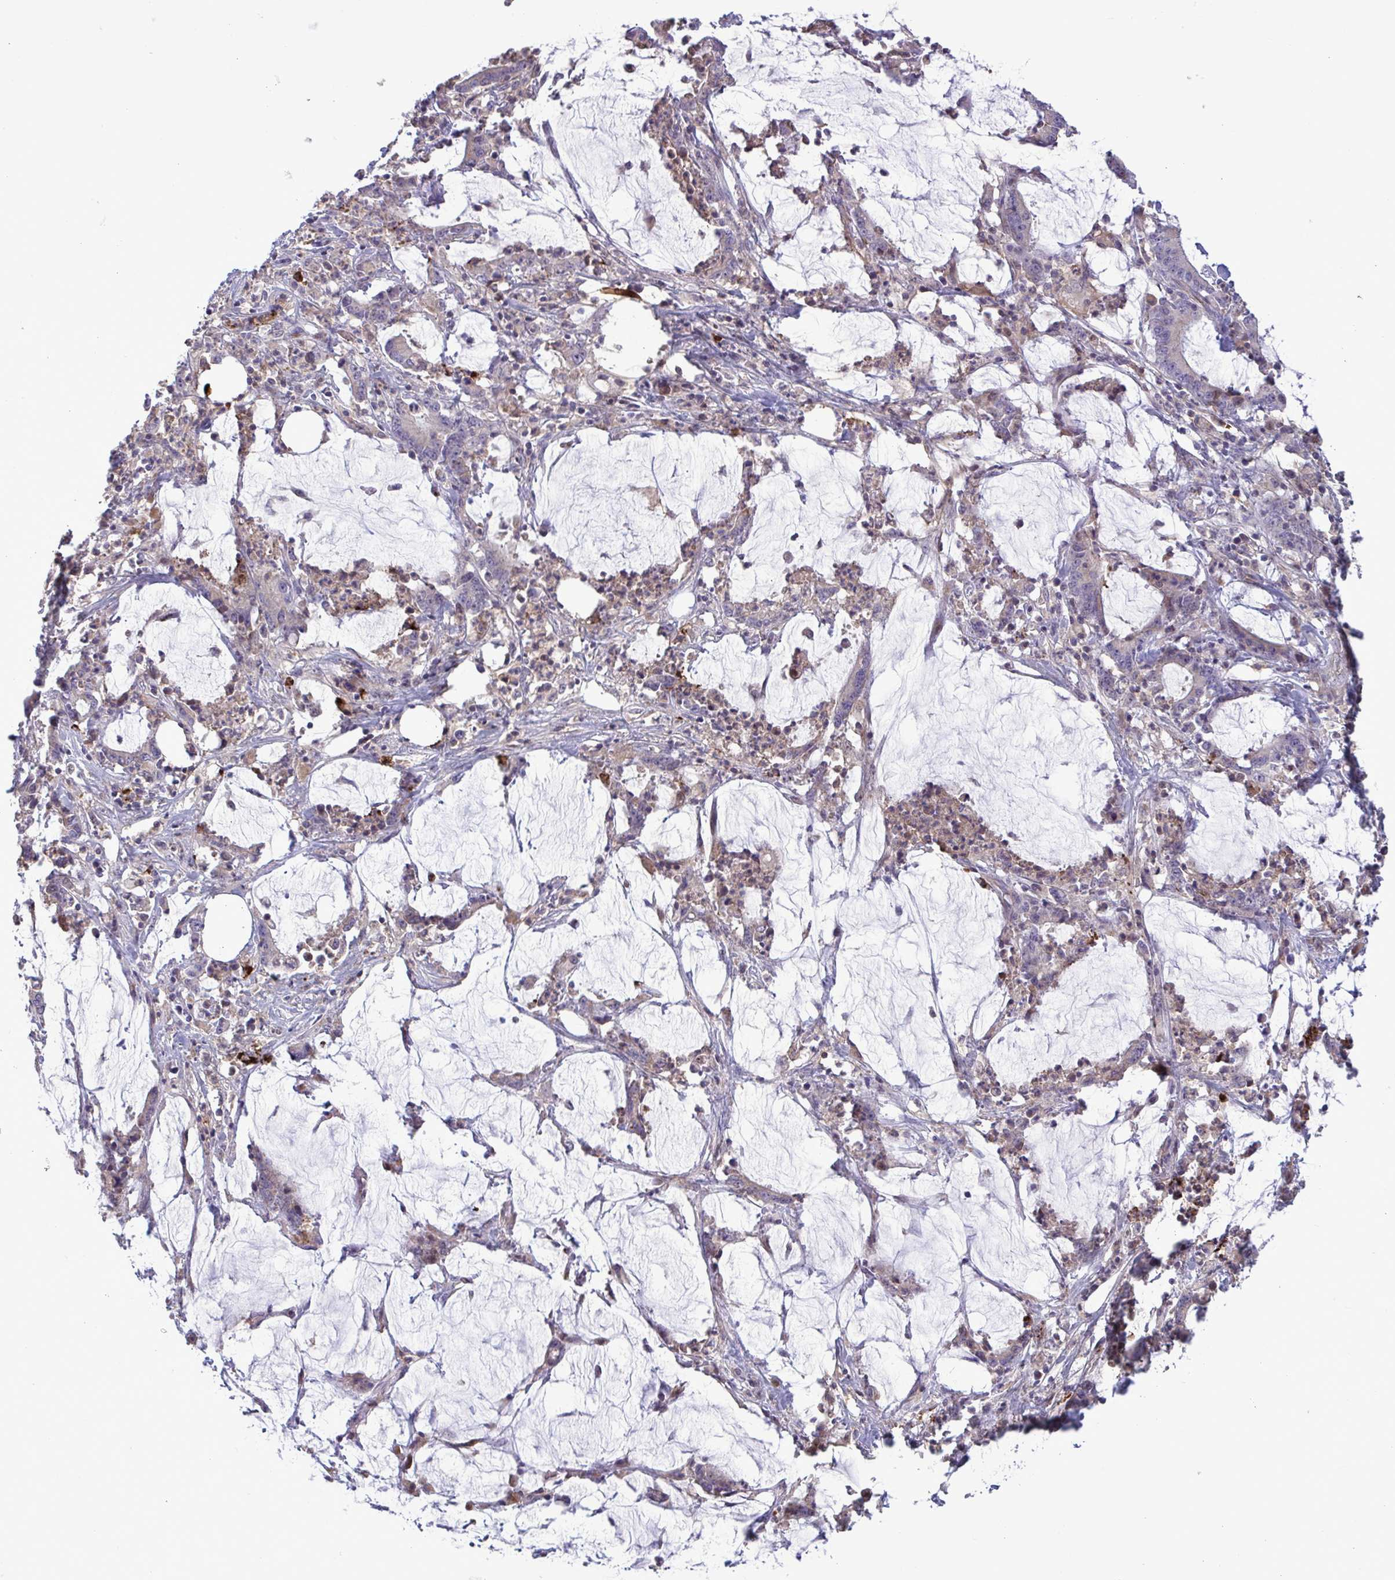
{"staining": {"intensity": "weak", "quantity": "<25%", "location": "cytoplasmic/membranous"}, "tissue": "stomach cancer", "cell_type": "Tumor cells", "image_type": "cancer", "snomed": [{"axis": "morphology", "description": "Adenocarcinoma, NOS"}, {"axis": "topography", "description": "Stomach, upper"}], "caption": "Immunohistochemistry image of human adenocarcinoma (stomach) stained for a protein (brown), which shows no expression in tumor cells.", "gene": "CD101", "patient": {"sex": "male", "age": 68}}